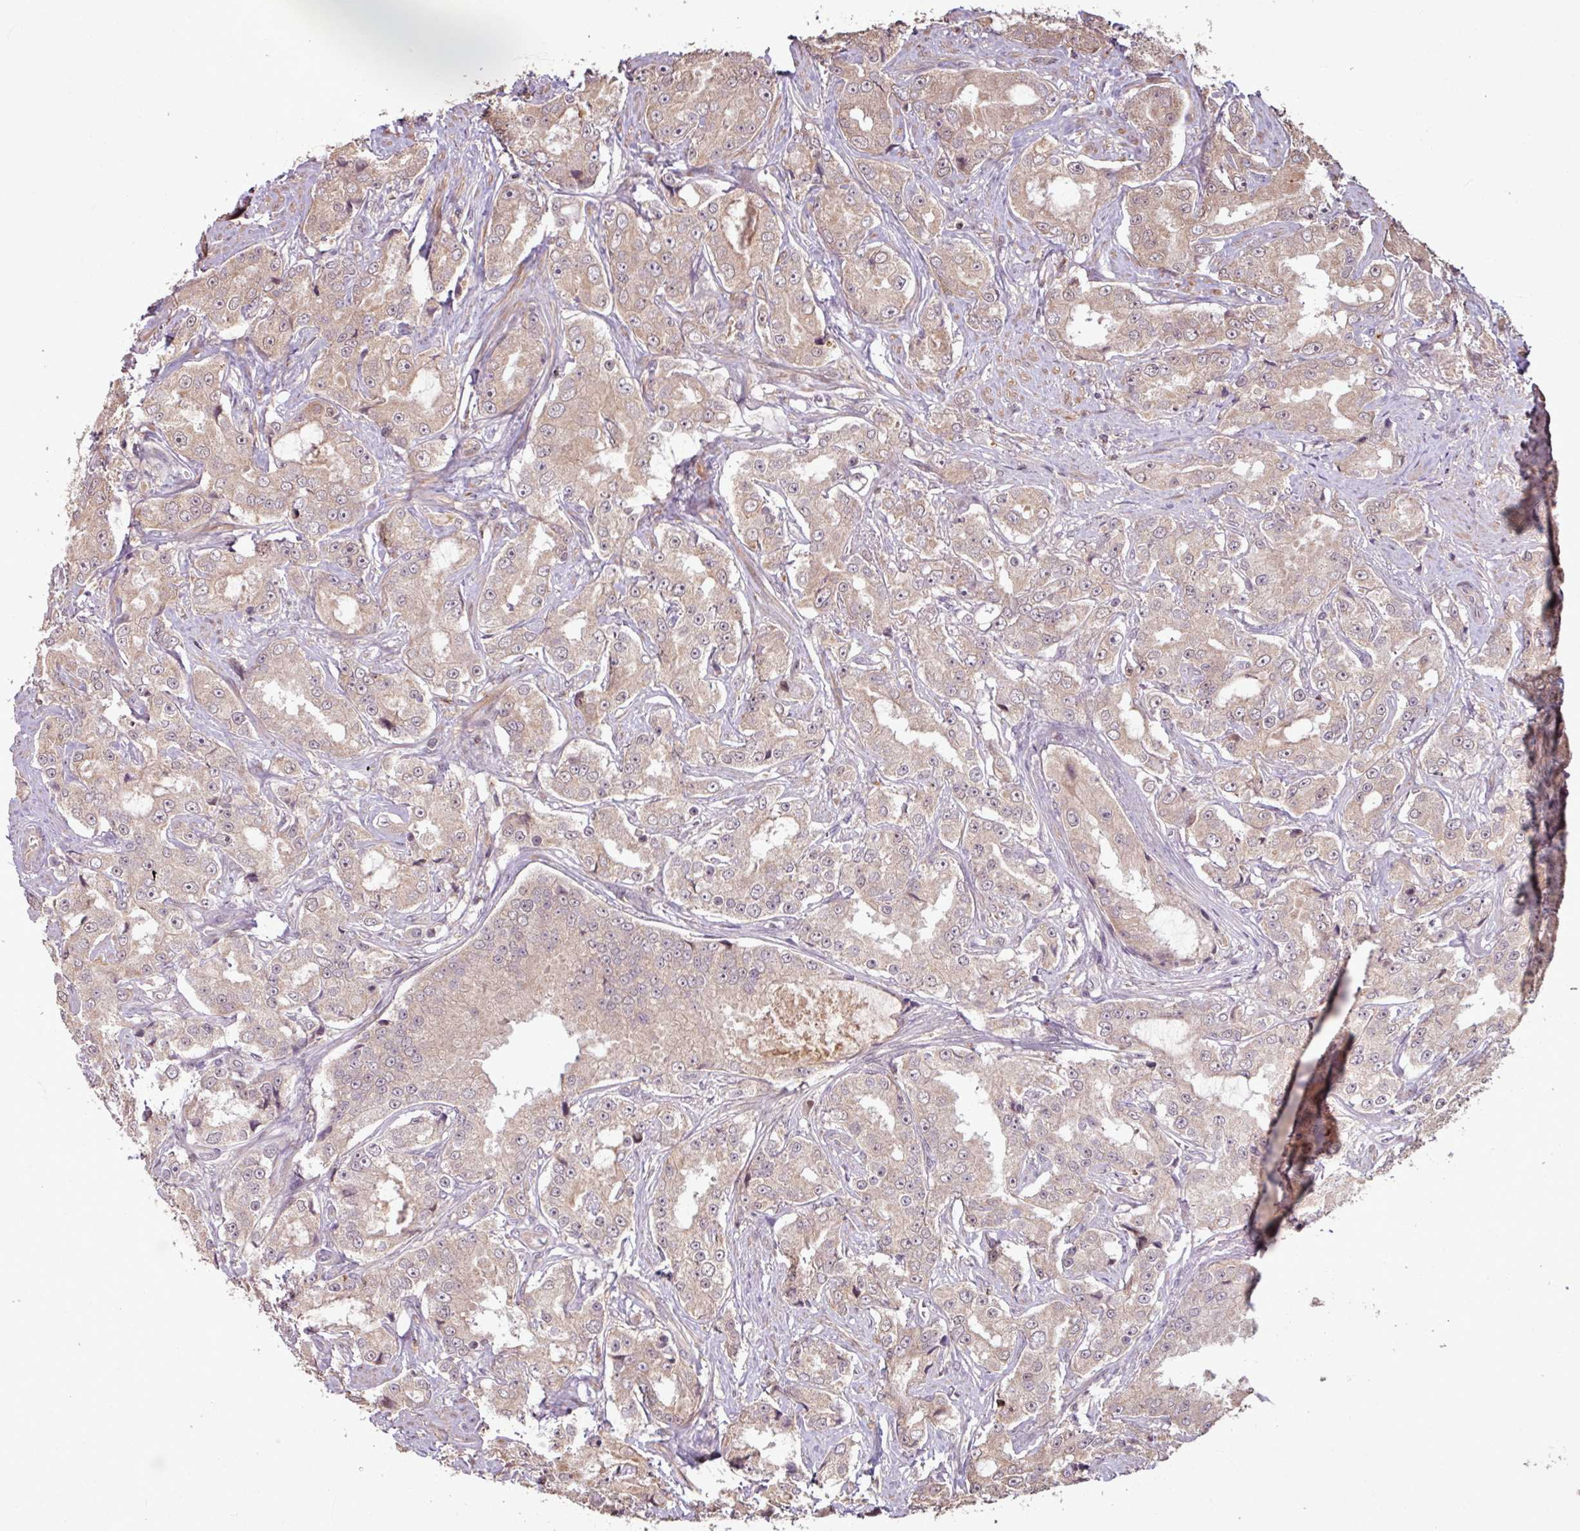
{"staining": {"intensity": "weak", "quantity": ">75%", "location": "cytoplasmic/membranous,nuclear"}, "tissue": "prostate cancer", "cell_type": "Tumor cells", "image_type": "cancer", "snomed": [{"axis": "morphology", "description": "Adenocarcinoma, High grade"}, {"axis": "topography", "description": "Prostate"}], "caption": "Protein staining reveals weak cytoplasmic/membranous and nuclear positivity in about >75% of tumor cells in high-grade adenocarcinoma (prostate). The staining was performed using DAB, with brown indicating positive protein expression. Nuclei are stained blue with hematoxylin.", "gene": "OR6B1", "patient": {"sex": "male", "age": 73}}